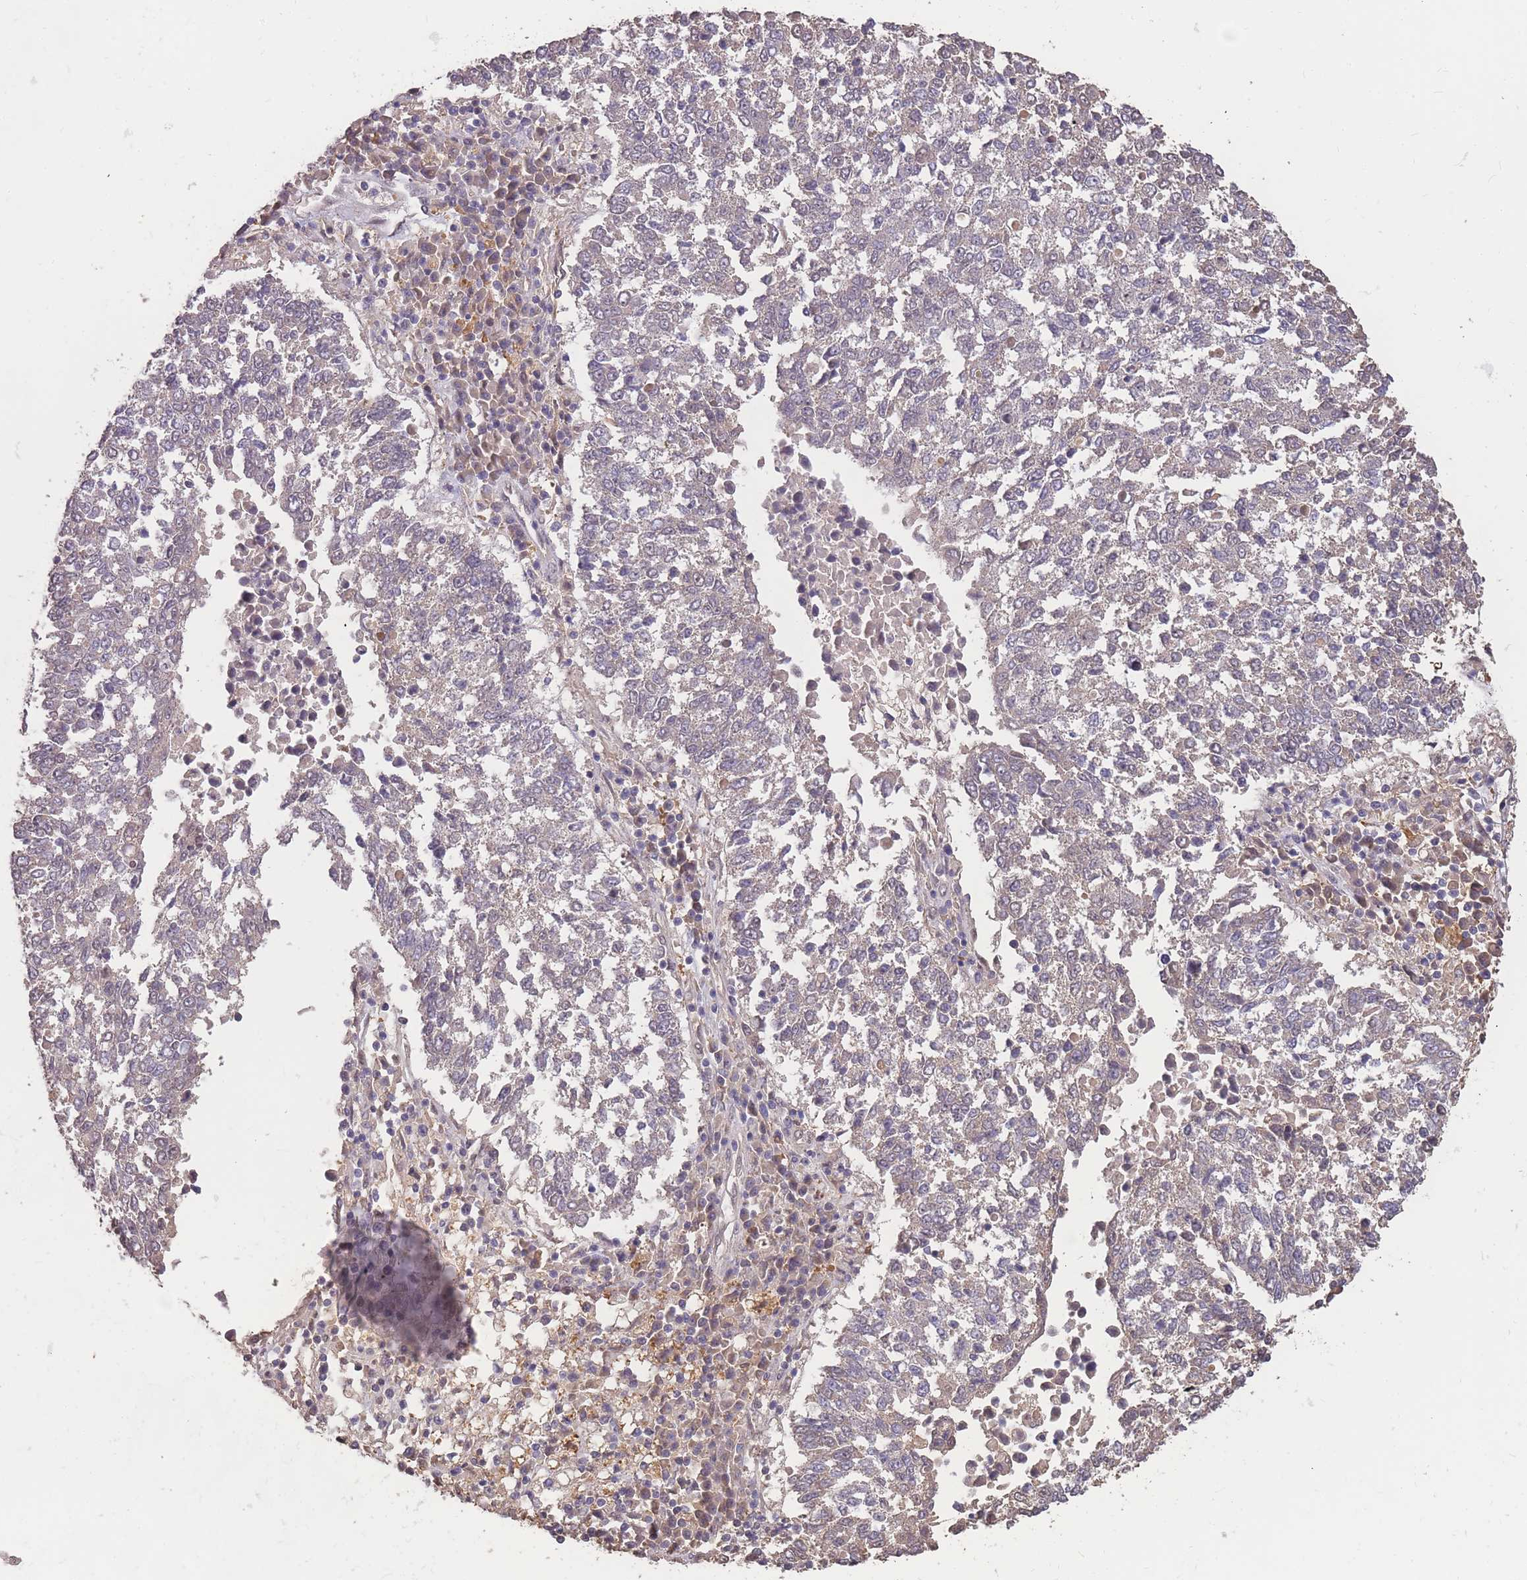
{"staining": {"intensity": "negative", "quantity": "none", "location": "none"}, "tissue": "lung cancer", "cell_type": "Tumor cells", "image_type": "cancer", "snomed": [{"axis": "morphology", "description": "Squamous cell carcinoma, NOS"}, {"axis": "topography", "description": "Lung"}], "caption": "The histopathology image demonstrates no significant expression in tumor cells of lung cancer (squamous cell carcinoma).", "gene": "CDKN2AIPNL", "patient": {"sex": "male", "age": 73}}